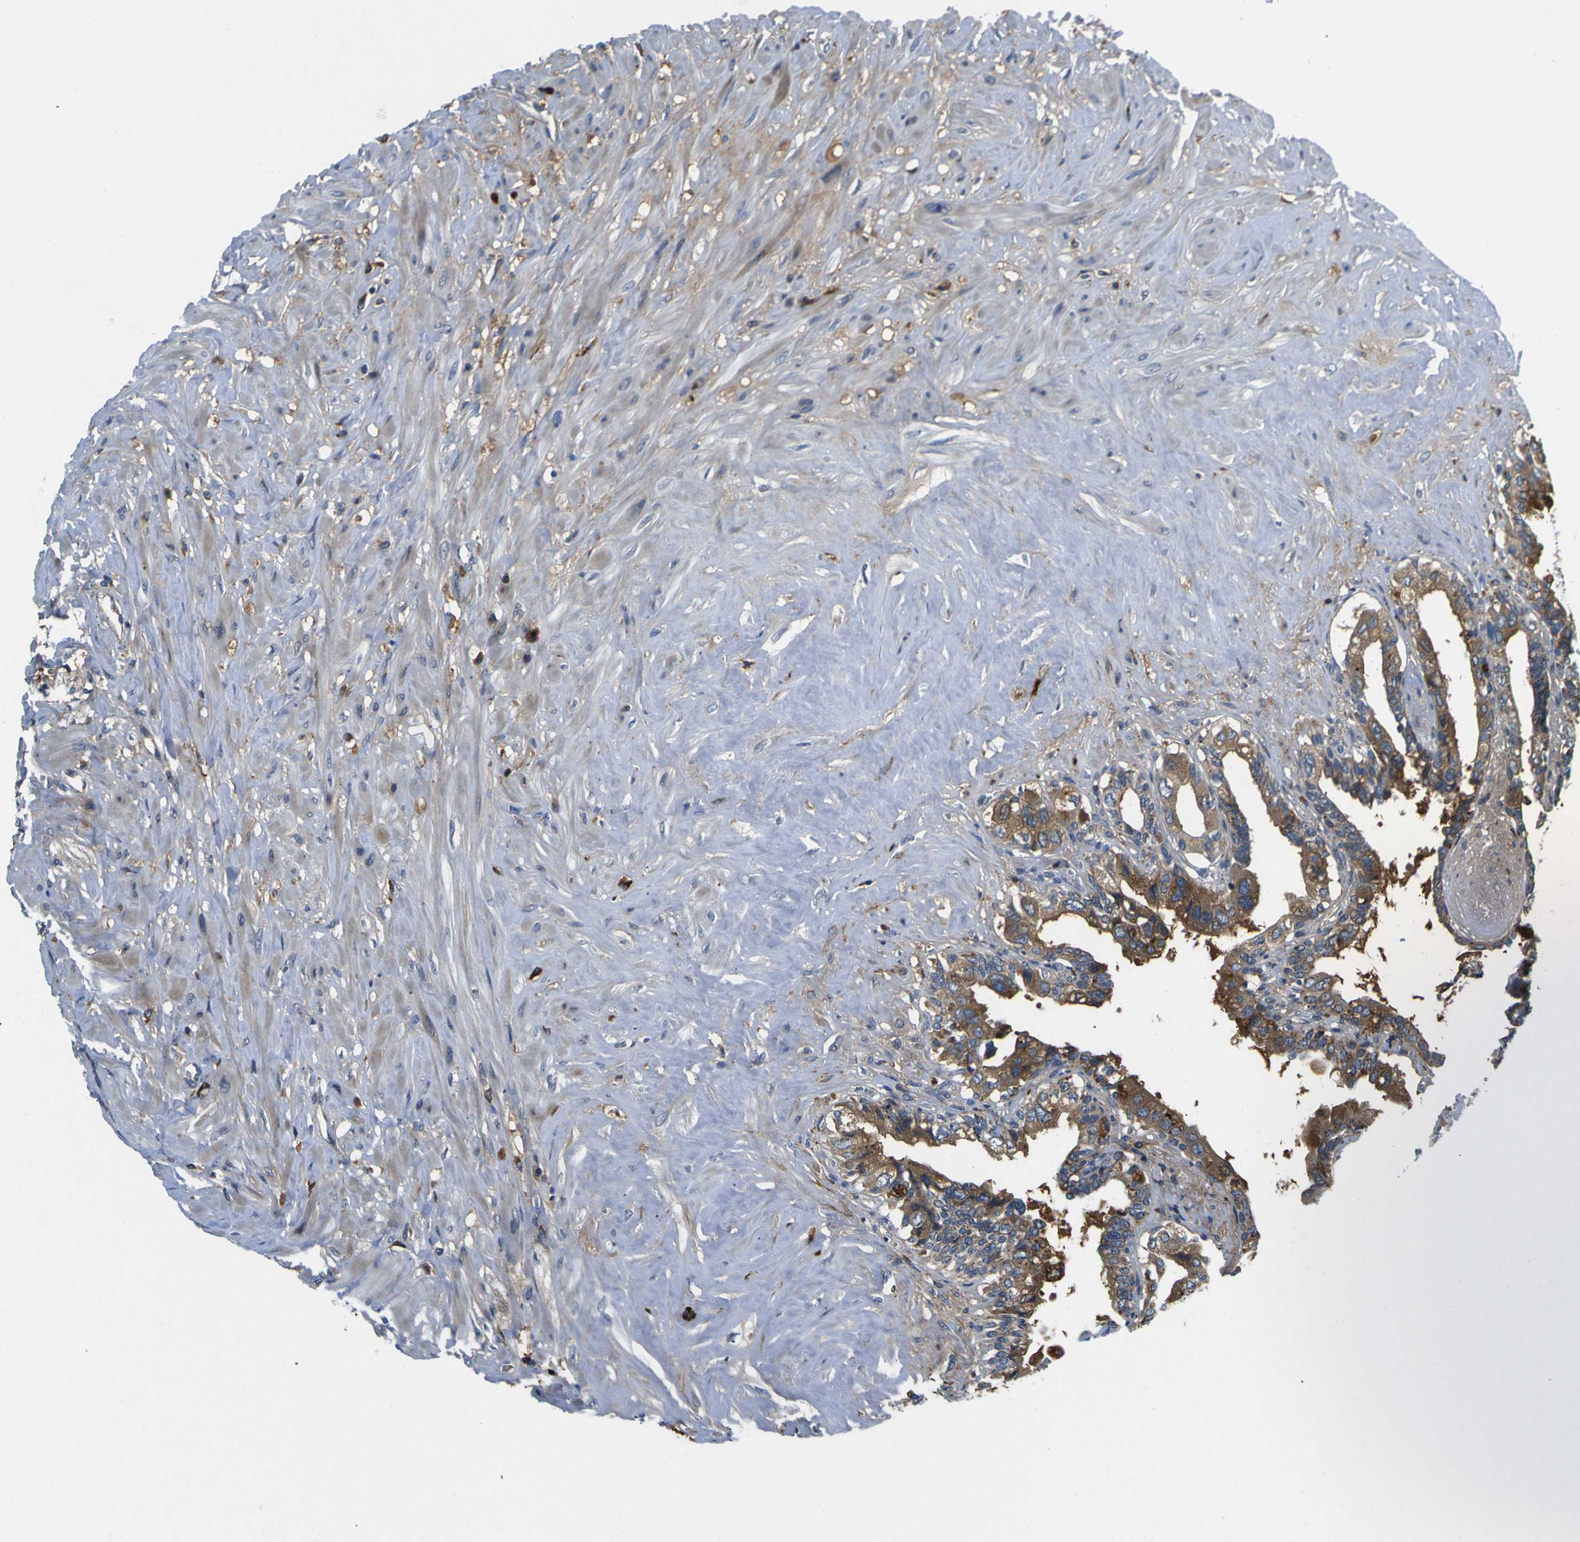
{"staining": {"intensity": "moderate", "quantity": ">75%", "location": "cytoplasmic/membranous"}, "tissue": "seminal vesicle", "cell_type": "Glandular cells", "image_type": "normal", "snomed": [{"axis": "morphology", "description": "Normal tissue, NOS"}, {"axis": "topography", "description": "Seminal veicle"}], "caption": "Benign seminal vesicle was stained to show a protein in brown. There is medium levels of moderate cytoplasmic/membranous staining in approximately >75% of glandular cells. (DAB (3,3'-diaminobenzidine) IHC with brightfield microscopy, high magnification).", "gene": "RAB1B", "patient": {"sex": "male", "age": 63}}